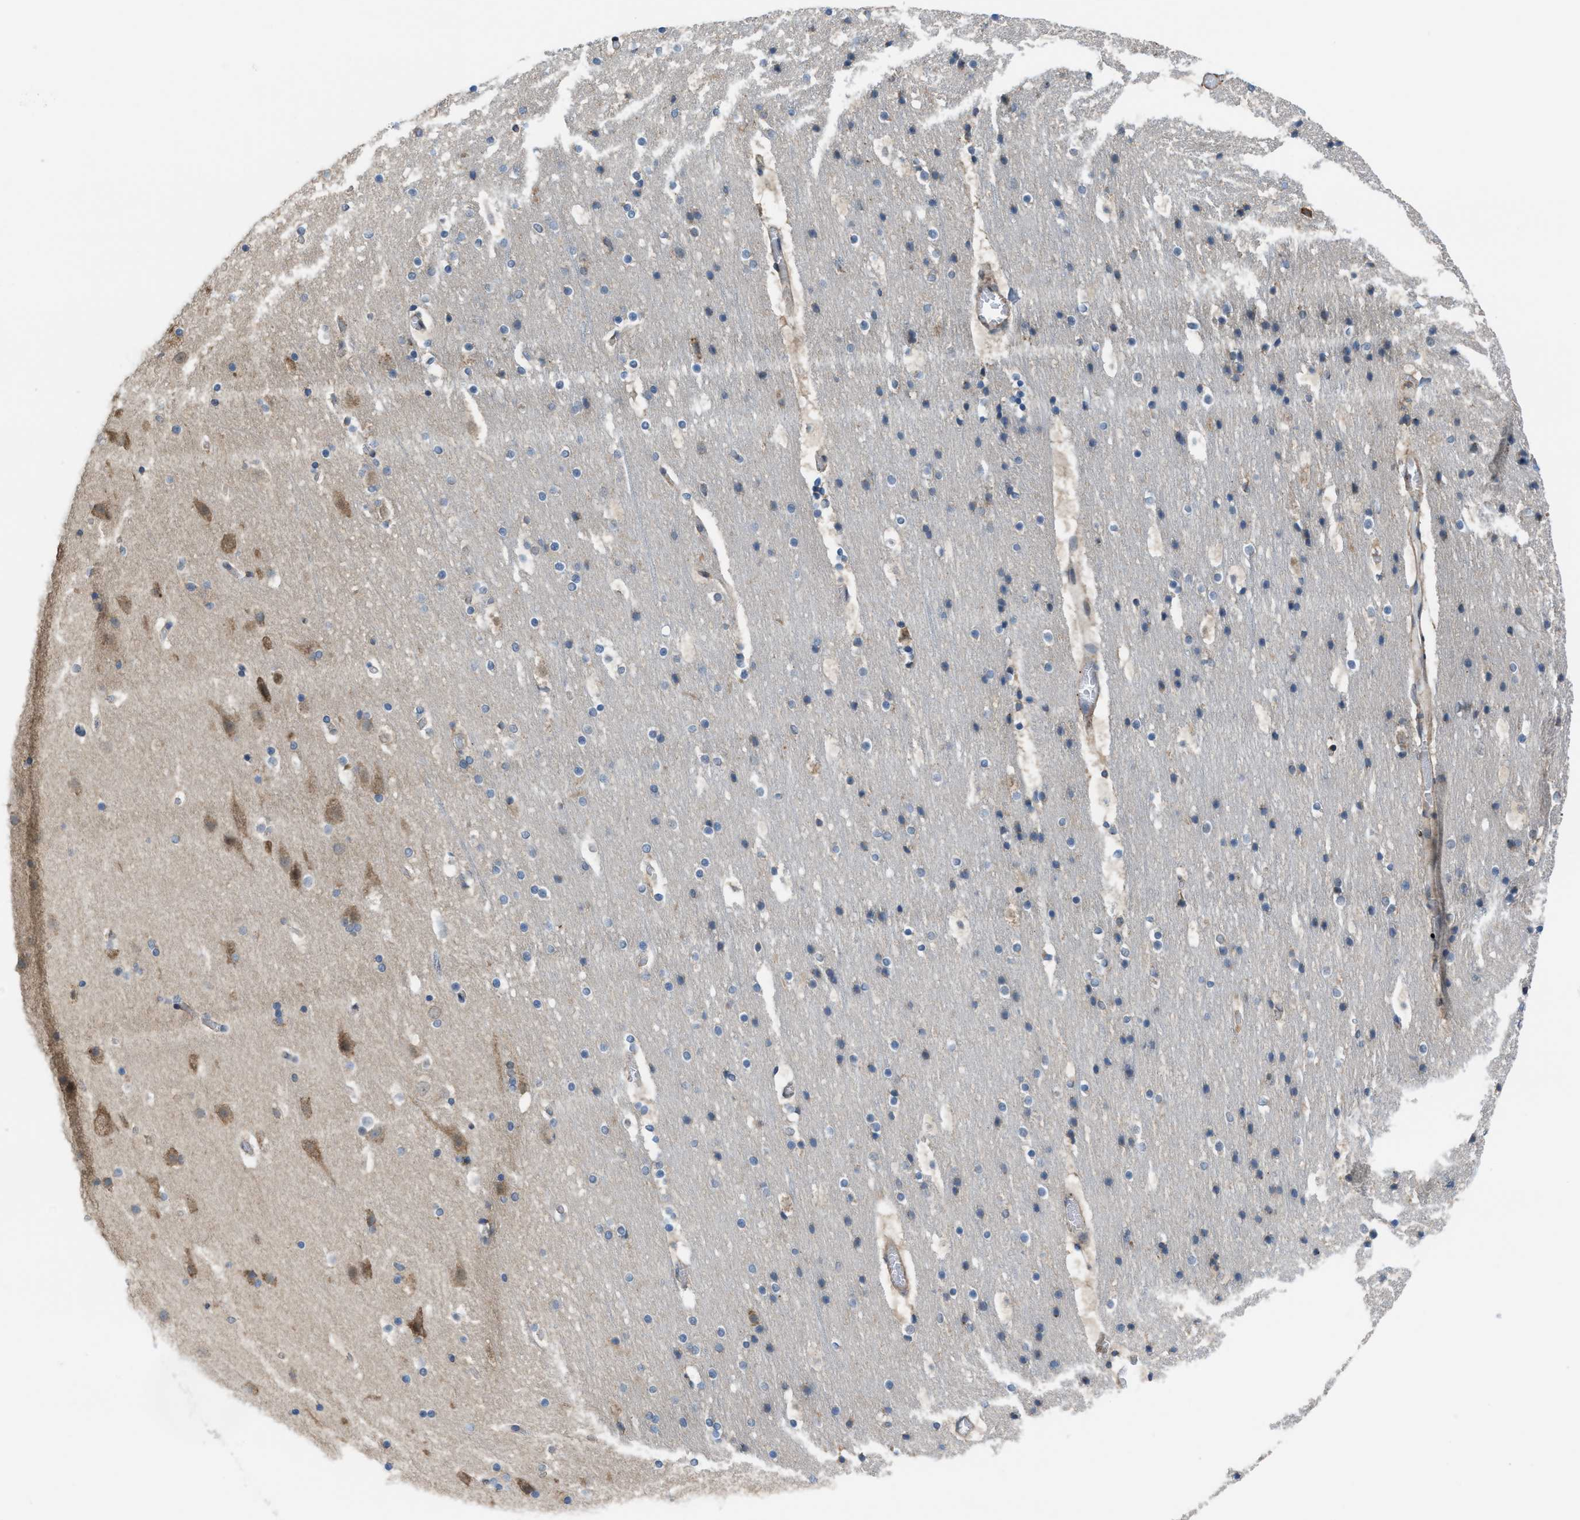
{"staining": {"intensity": "moderate", "quantity": ">75%", "location": "cytoplasmic/membranous"}, "tissue": "cerebral cortex", "cell_type": "Endothelial cells", "image_type": "normal", "snomed": [{"axis": "morphology", "description": "Normal tissue, NOS"}, {"axis": "topography", "description": "Cerebral cortex"}], "caption": "DAB (3,3'-diaminobenzidine) immunohistochemical staining of normal cerebral cortex shows moderate cytoplasmic/membranous protein expression in about >75% of endothelial cells. The staining was performed using DAB to visualize the protein expression in brown, while the nuclei were stained in blue with hematoxylin (Magnification: 20x).", "gene": "PLAA", "patient": {"sex": "male", "age": 57}}